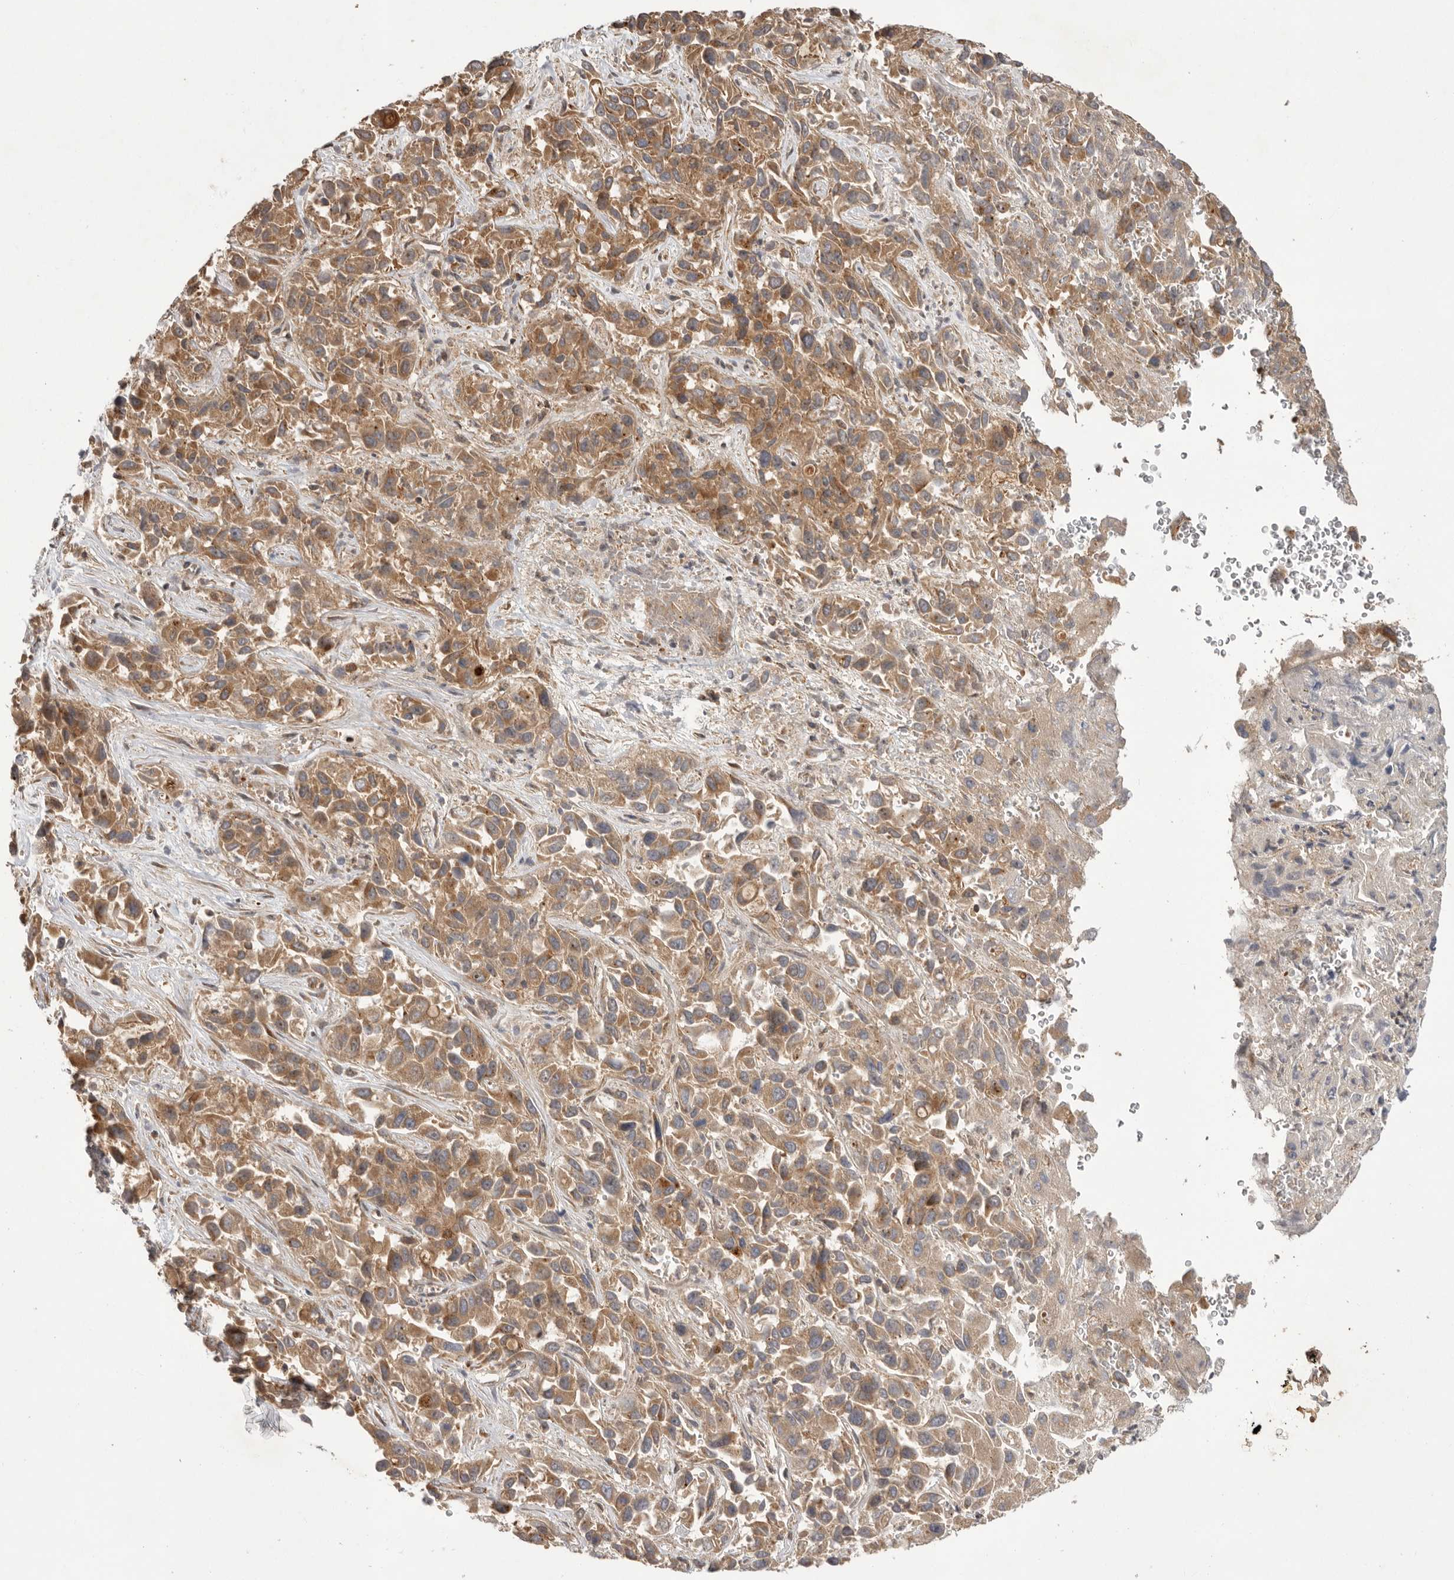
{"staining": {"intensity": "moderate", "quantity": ">75%", "location": "cytoplasmic/membranous"}, "tissue": "liver cancer", "cell_type": "Tumor cells", "image_type": "cancer", "snomed": [{"axis": "morphology", "description": "Cholangiocarcinoma"}, {"axis": "topography", "description": "Liver"}], "caption": "This is a photomicrograph of immunohistochemistry (IHC) staining of liver cholangiocarcinoma, which shows moderate positivity in the cytoplasmic/membranous of tumor cells.", "gene": "DHDDS", "patient": {"sex": "female", "age": 52}}